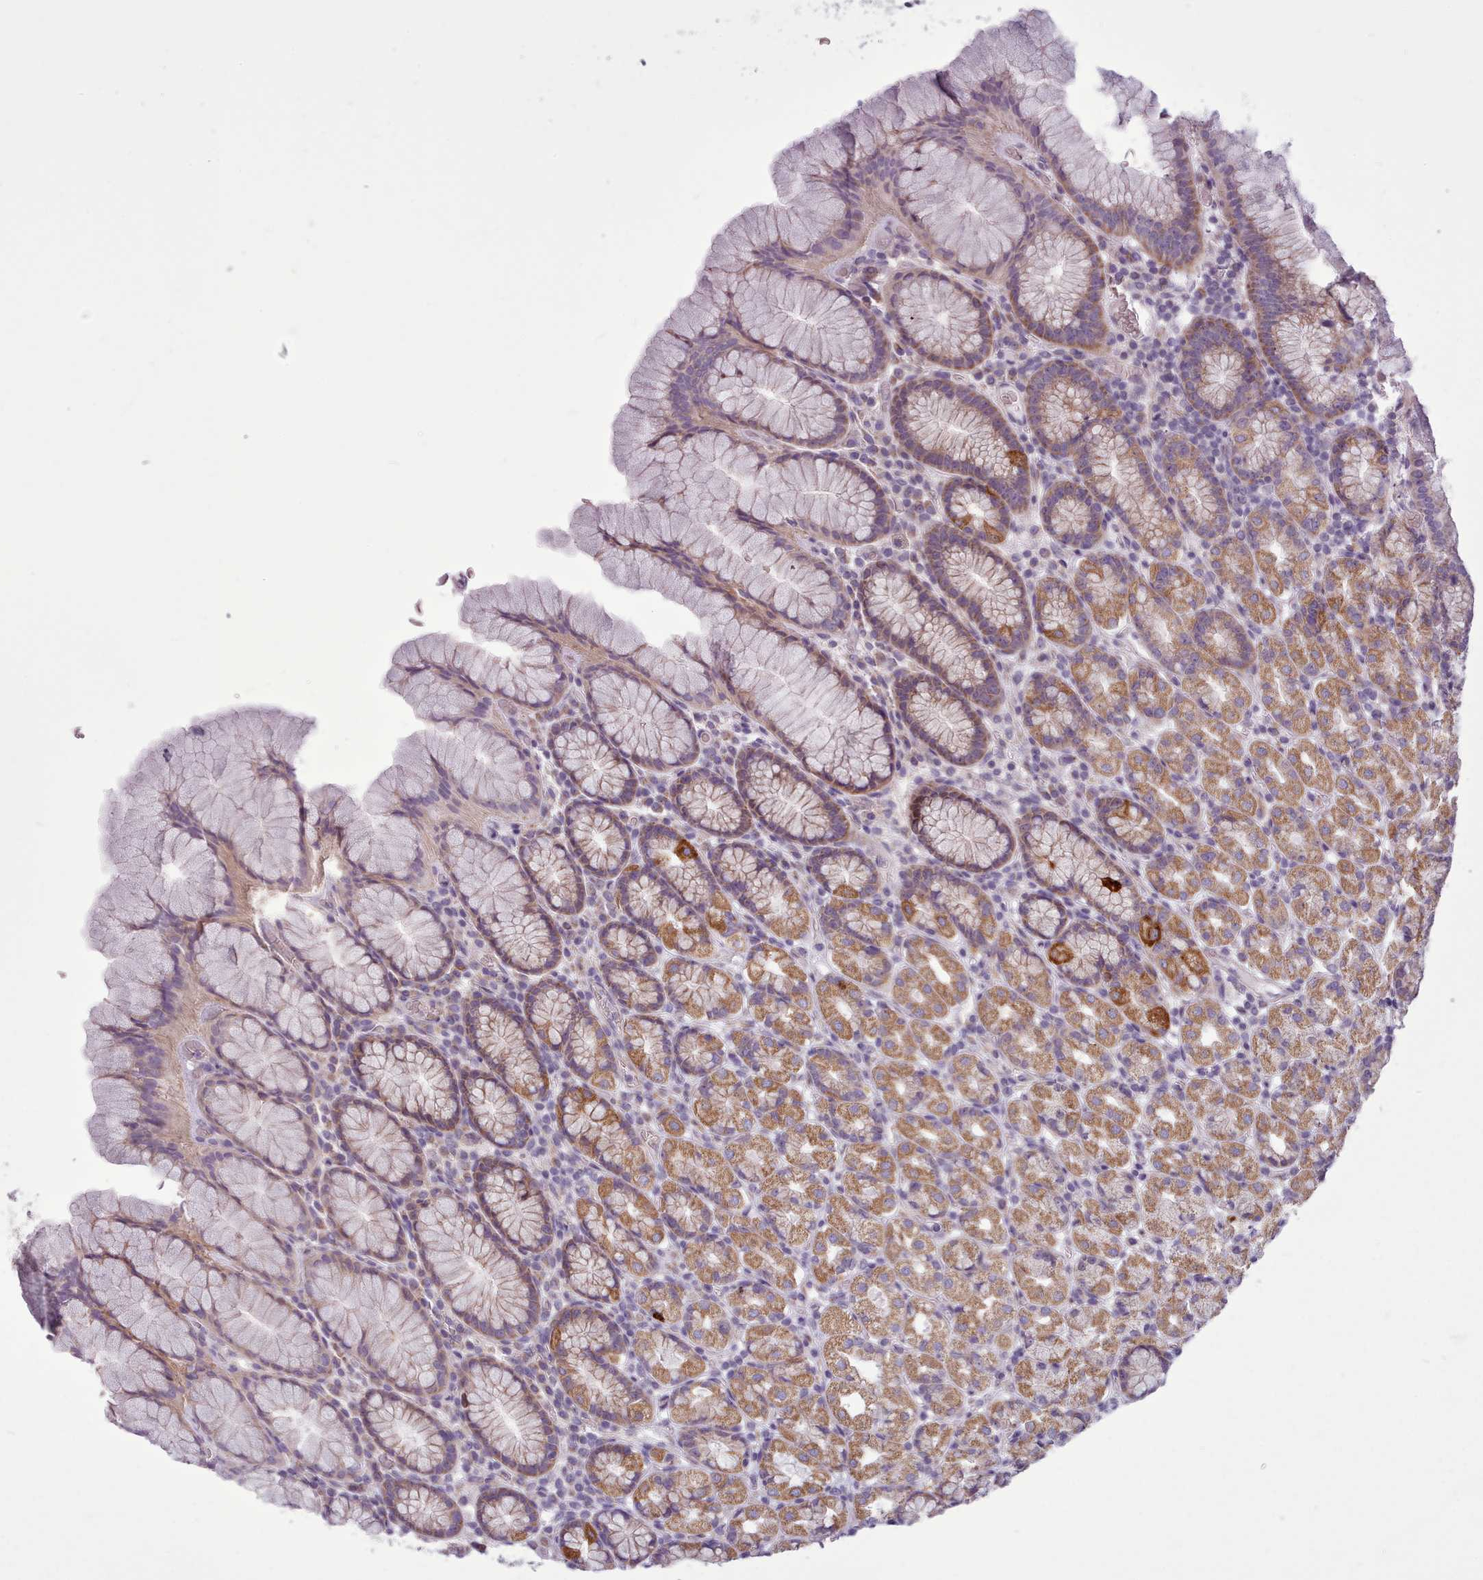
{"staining": {"intensity": "moderate", "quantity": ">75%", "location": "cytoplasmic/membranous"}, "tissue": "stomach", "cell_type": "Glandular cells", "image_type": "normal", "snomed": [{"axis": "morphology", "description": "Normal tissue, NOS"}, {"axis": "topography", "description": "Stomach, upper"}, {"axis": "topography", "description": "Stomach"}], "caption": "IHC of unremarkable human stomach displays medium levels of moderate cytoplasmic/membranous staining in about >75% of glandular cells.", "gene": "AVL9", "patient": {"sex": "male", "age": 62}}